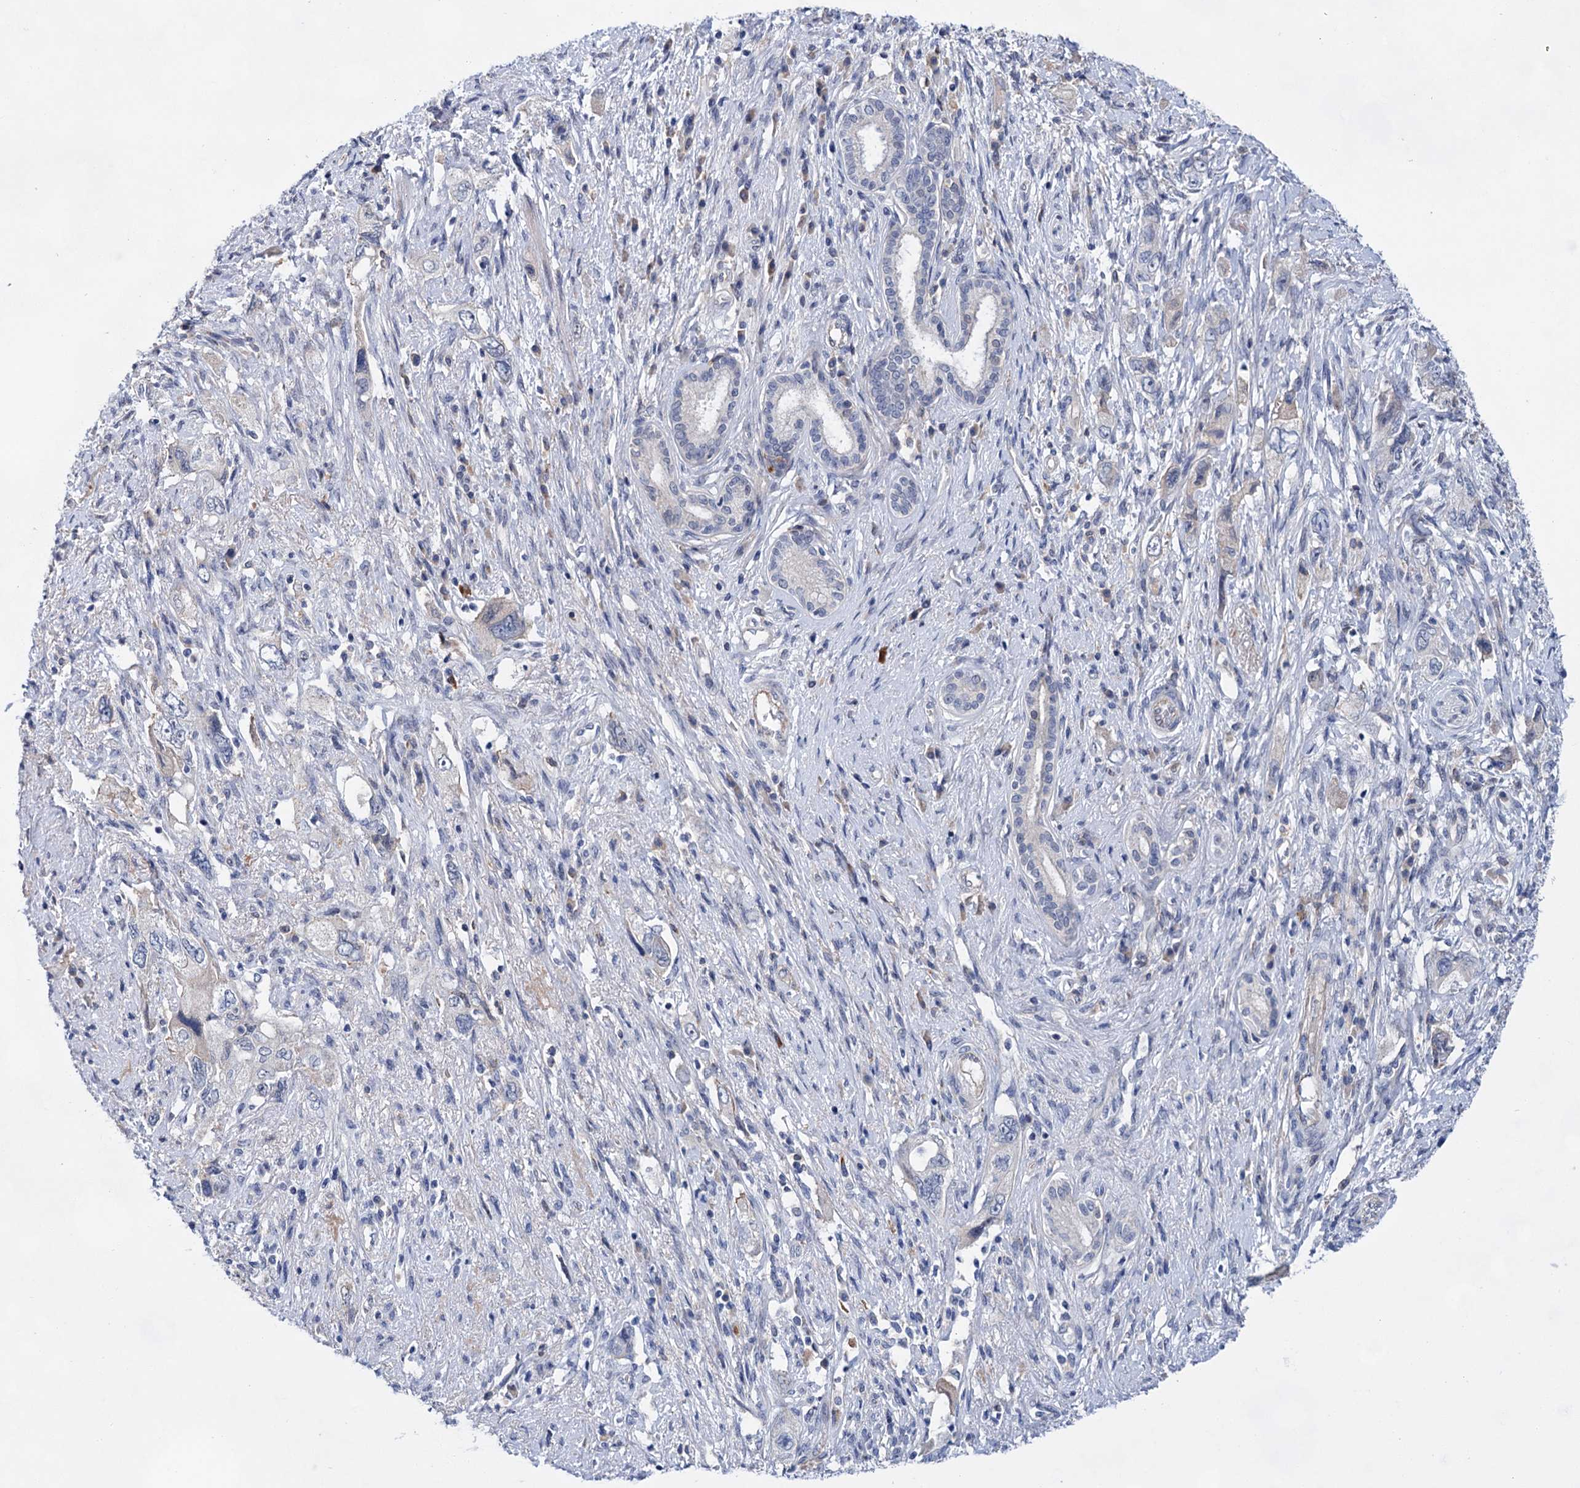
{"staining": {"intensity": "negative", "quantity": "none", "location": "none"}, "tissue": "pancreatic cancer", "cell_type": "Tumor cells", "image_type": "cancer", "snomed": [{"axis": "morphology", "description": "Adenocarcinoma, NOS"}, {"axis": "topography", "description": "Pancreas"}], "caption": "IHC image of neoplastic tissue: human pancreatic cancer stained with DAB exhibits no significant protein expression in tumor cells.", "gene": "MORN3", "patient": {"sex": "female", "age": 73}}